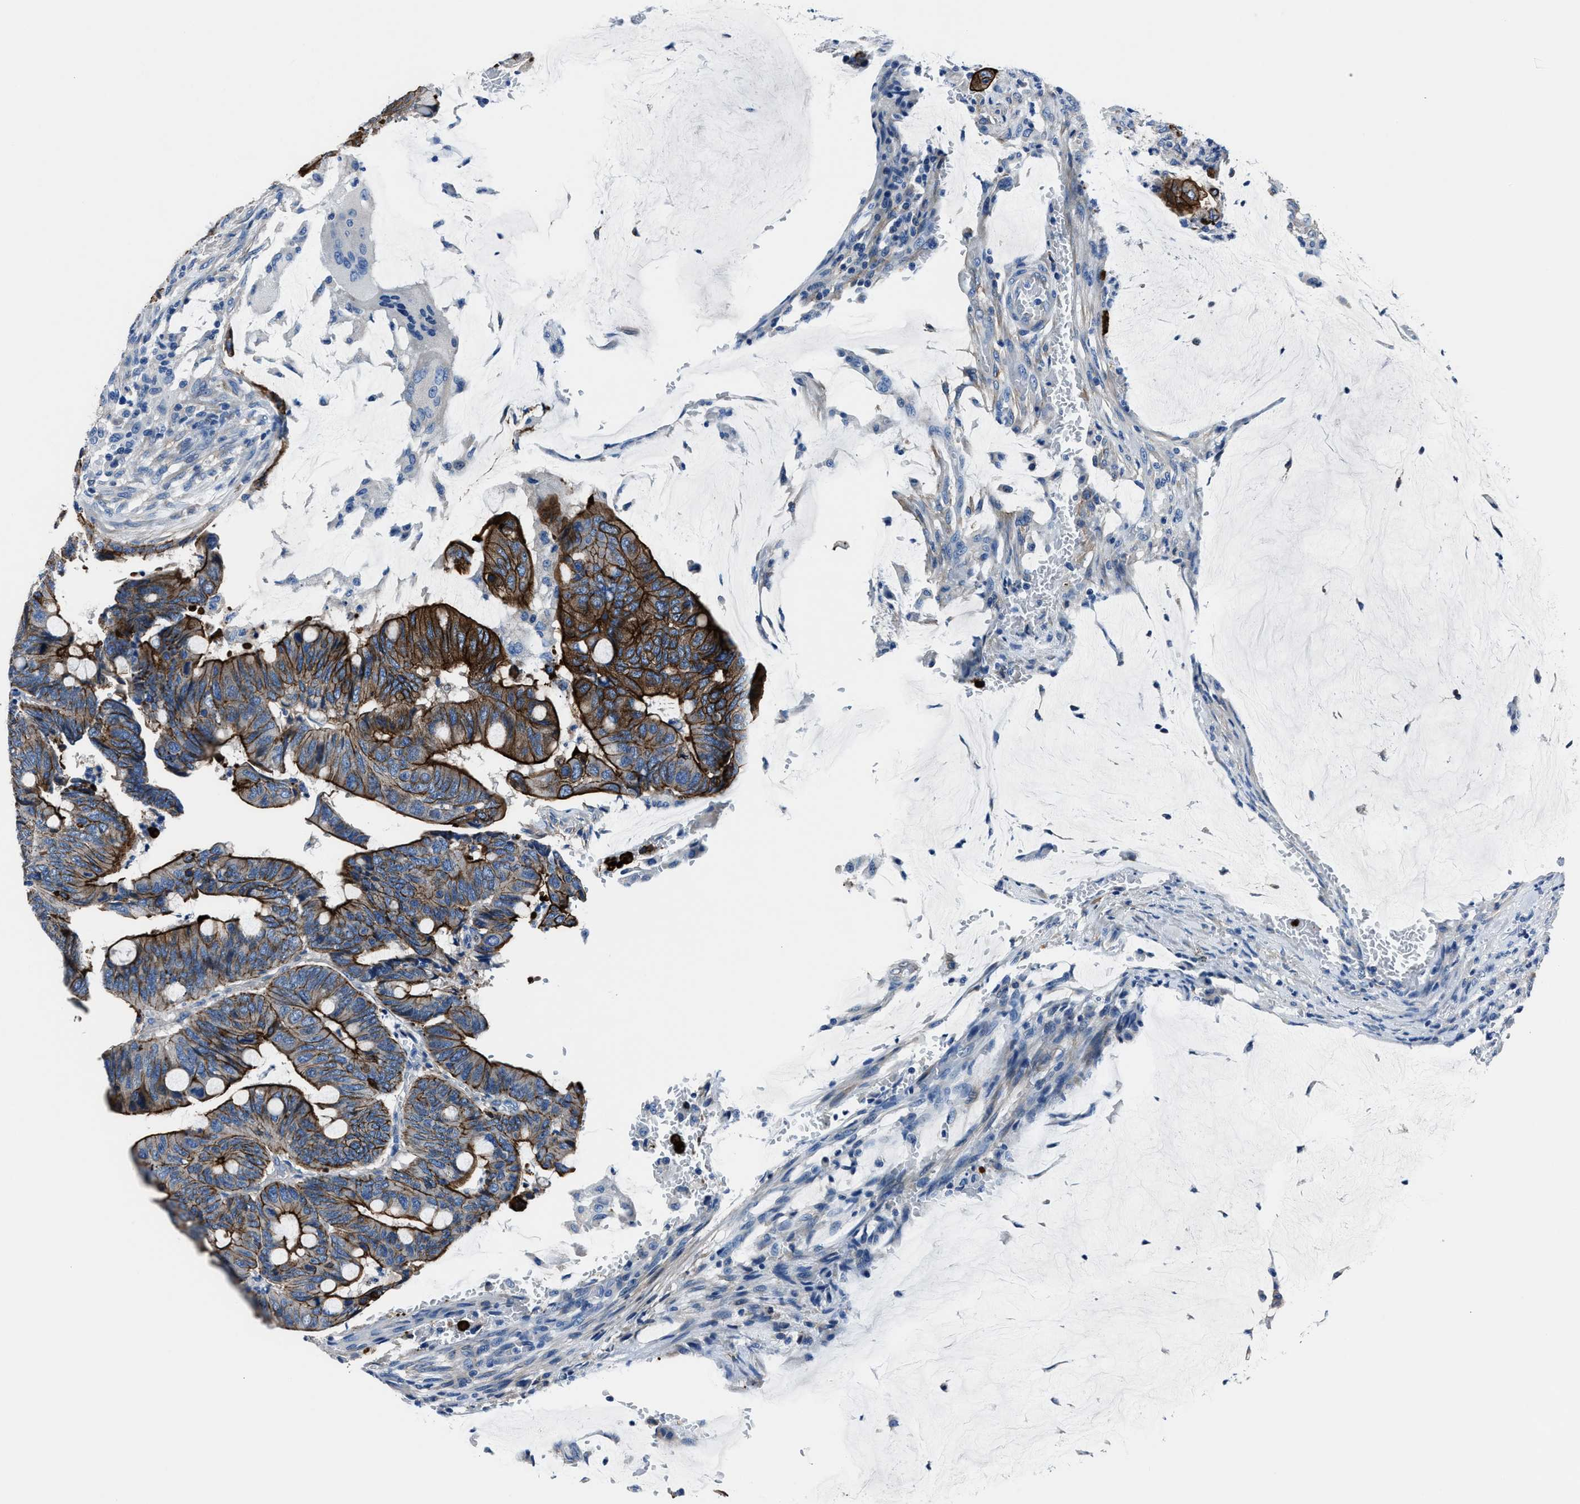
{"staining": {"intensity": "strong", "quantity": ">75%", "location": "cytoplasmic/membranous"}, "tissue": "colorectal cancer", "cell_type": "Tumor cells", "image_type": "cancer", "snomed": [{"axis": "morphology", "description": "Normal tissue, NOS"}, {"axis": "morphology", "description": "Adenocarcinoma, NOS"}, {"axis": "topography", "description": "Rectum"}, {"axis": "topography", "description": "Peripheral nerve tissue"}], "caption": "Colorectal cancer (adenocarcinoma) was stained to show a protein in brown. There is high levels of strong cytoplasmic/membranous staining in about >75% of tumor cells. The staining was performed using DAB (3,3'-diaminobenzidine), with brown indicating positive protein expression. Nuclei are stained blue with hematoxylin.", "gene": "LMO7", "patient": {"sex": "male", "age": 92}}